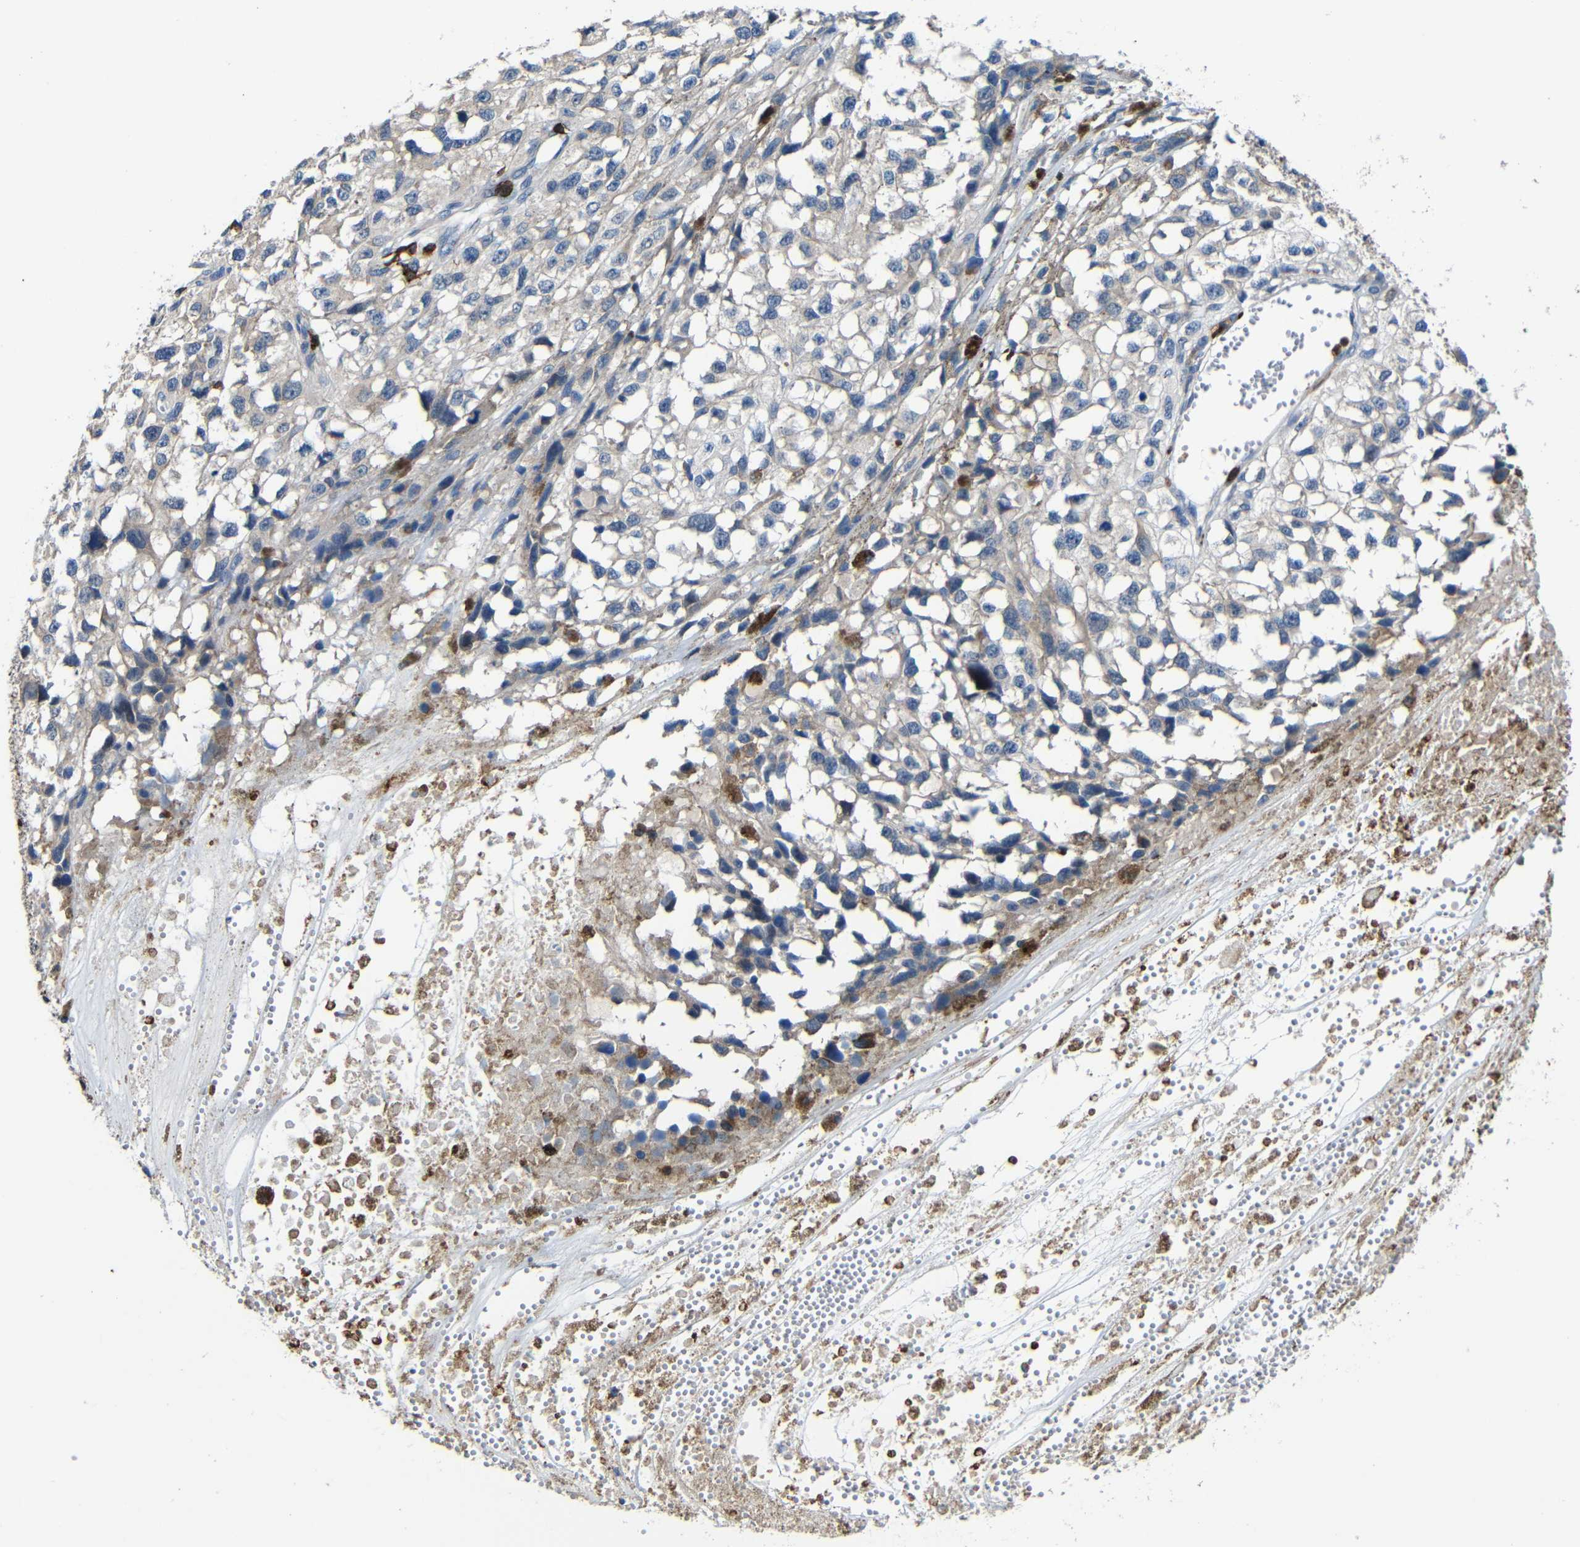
{"staining": {"intensity": "weak", "quantity": "<25%", "location": "cytoplasmic/membranous"}, "tissue": "melanoma", "cell_type": "Tumor cells", "image_type": "cancer", "snomed": [{"axis": "morphology", "description": "Malignant melanoma, Metastatic site"}, {"axis": "topography", "description": "Lymph node"}], "caption": "Tumor cells are negative for brown protein staining in malignant melanoma (metastatic site).", "gene": "P2RY12", "patient": {"sex": "male", "age": 59}}